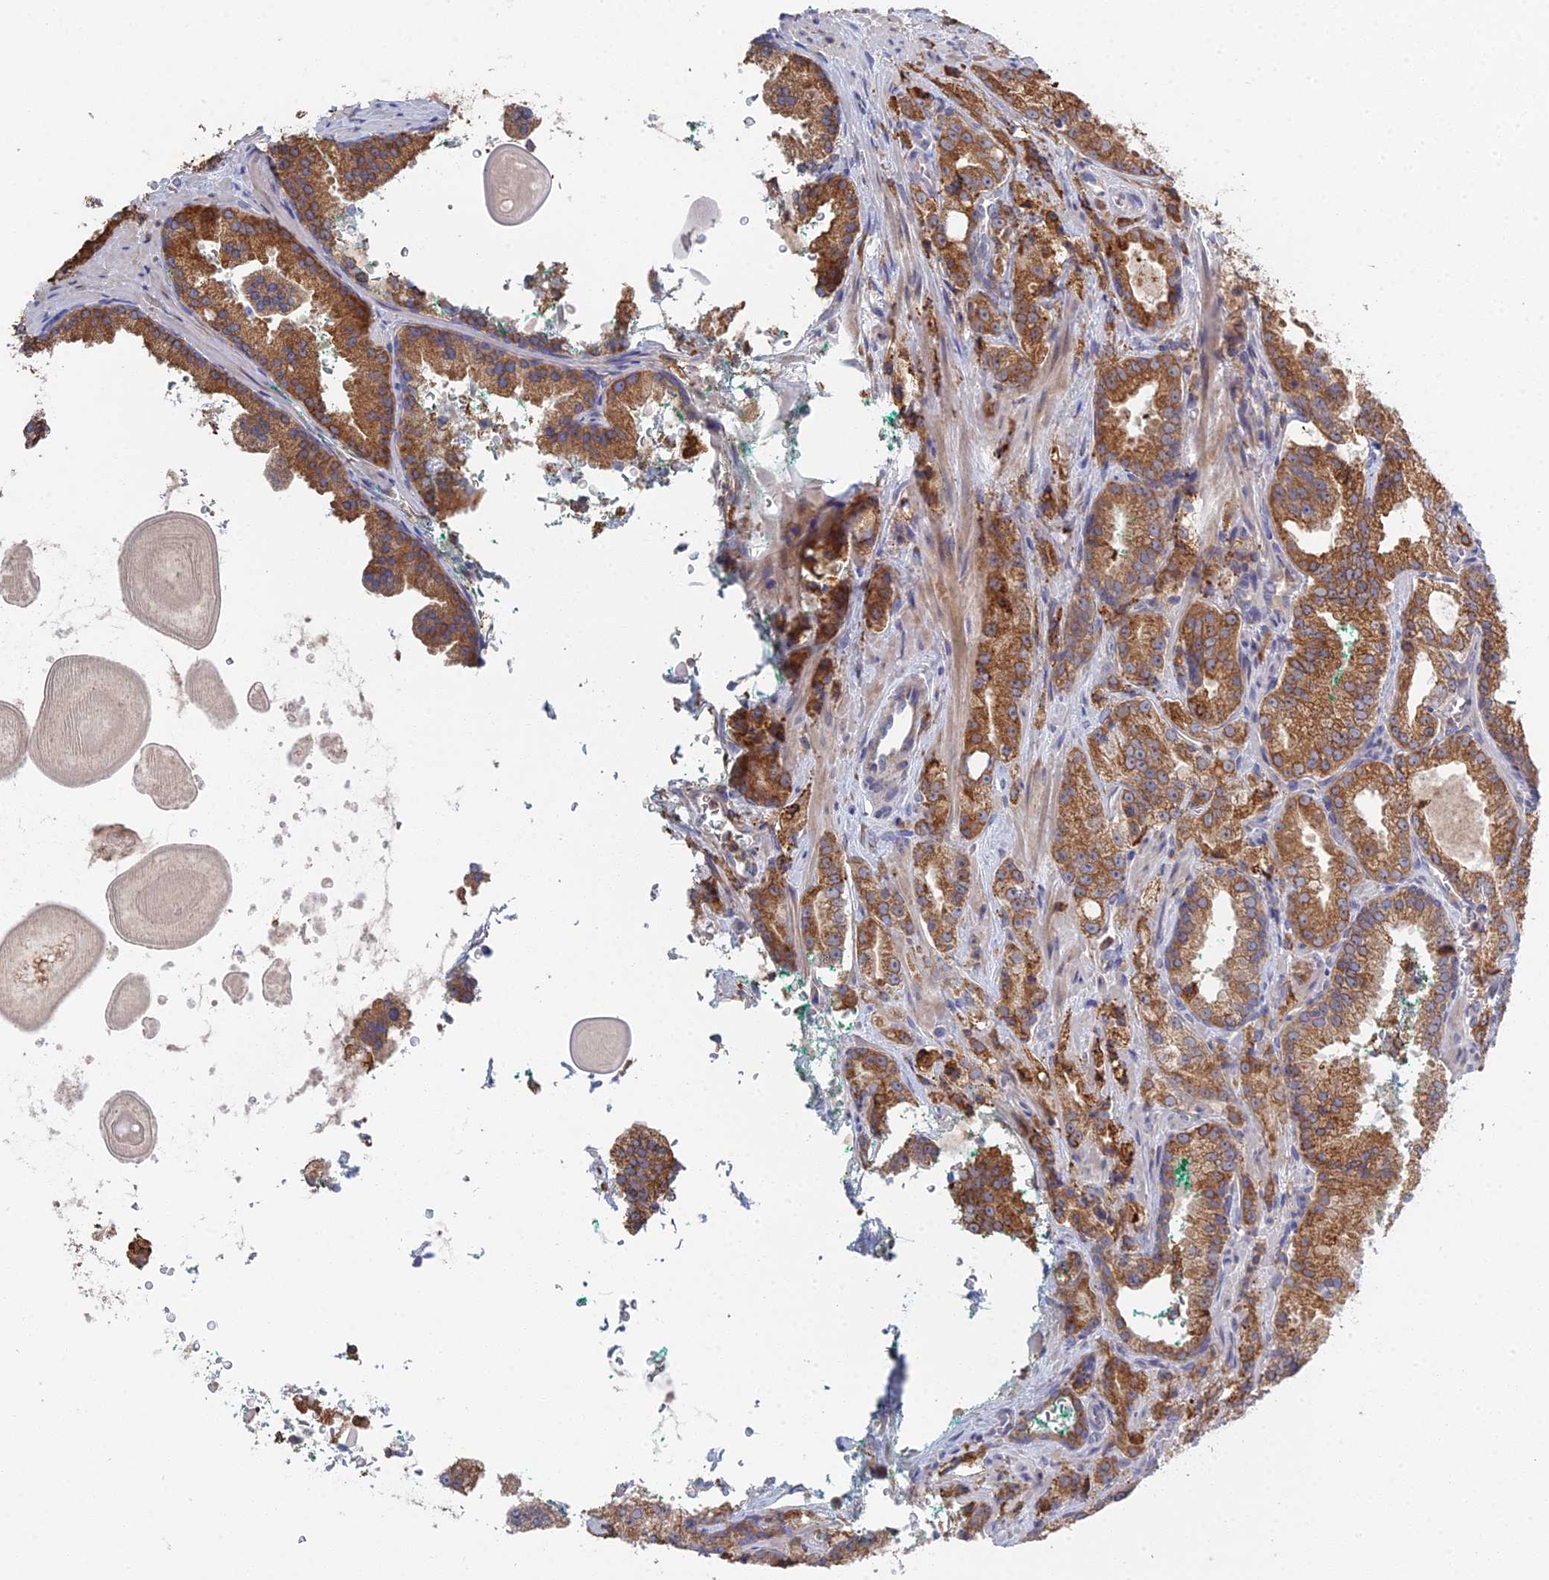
{"staining": {"intensity": "moderate", "quantity": ">75%", "location": "cytoplasmic/membranous"}, "tissue": "prostate cancer", "cell_type": "Tumor cells", "image_type": "cancer", "snomed": [{"axis": "morphology", "description": "Adenocarcinoma, High grade"}, {"axis": "topography", "description": "Prostate"}], "caption": "Tumor cells show medium levels of moderate cytoplasmic/membranous staining in approximately >75% of cells in prostate adenocarcinoma (high-grade). (DAB (3,3'-diaminobenzidine) IHC with brightfield microscopy, high magnification).", "gene": "TRAPPC6A", "patient": {"sex": "male", "age": 64}}